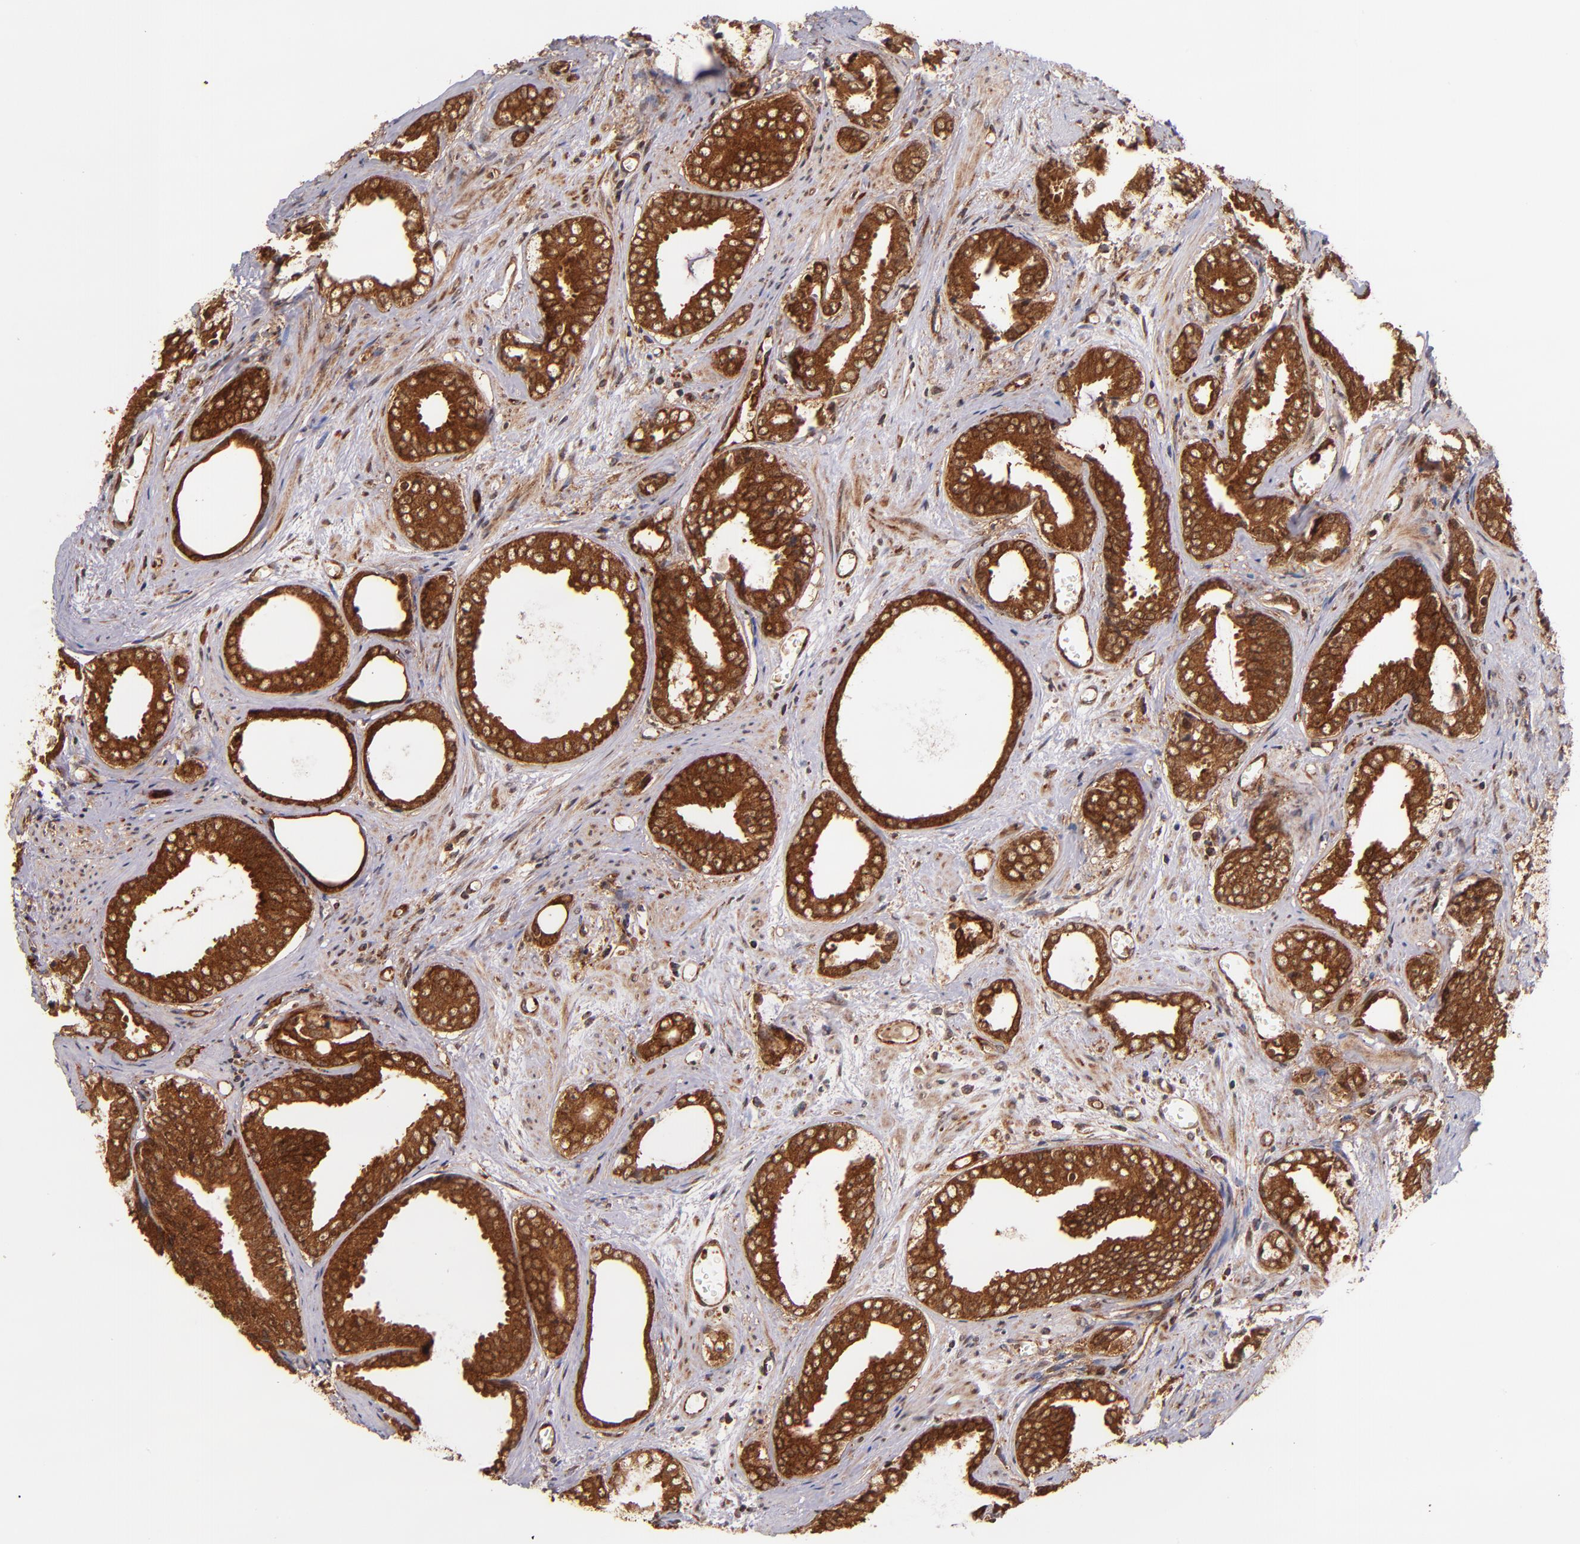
{"staining": {"intensity": "strong", "quantity": ">75%", "location": "cytoplasmic/membranous,nuclear"}, "tissue": "prostate cancer", "cell_type": "Tumor cells", "image_type": "cancer", "snomed": [{"axis": "morphology", "description": "Adenocarcinoma, Medium grade"}, {"axis": "topography", "description": "Prostate"}], "caption": "Protein expression analysis of human prostate adenocarcinoma (medium-grade) reveals strong cytoplasmic/membranous and nuclear expression in approximately >75% of tumor cells.", "gene": "STX8", "patient": {"sex": "male", "age": 79}}